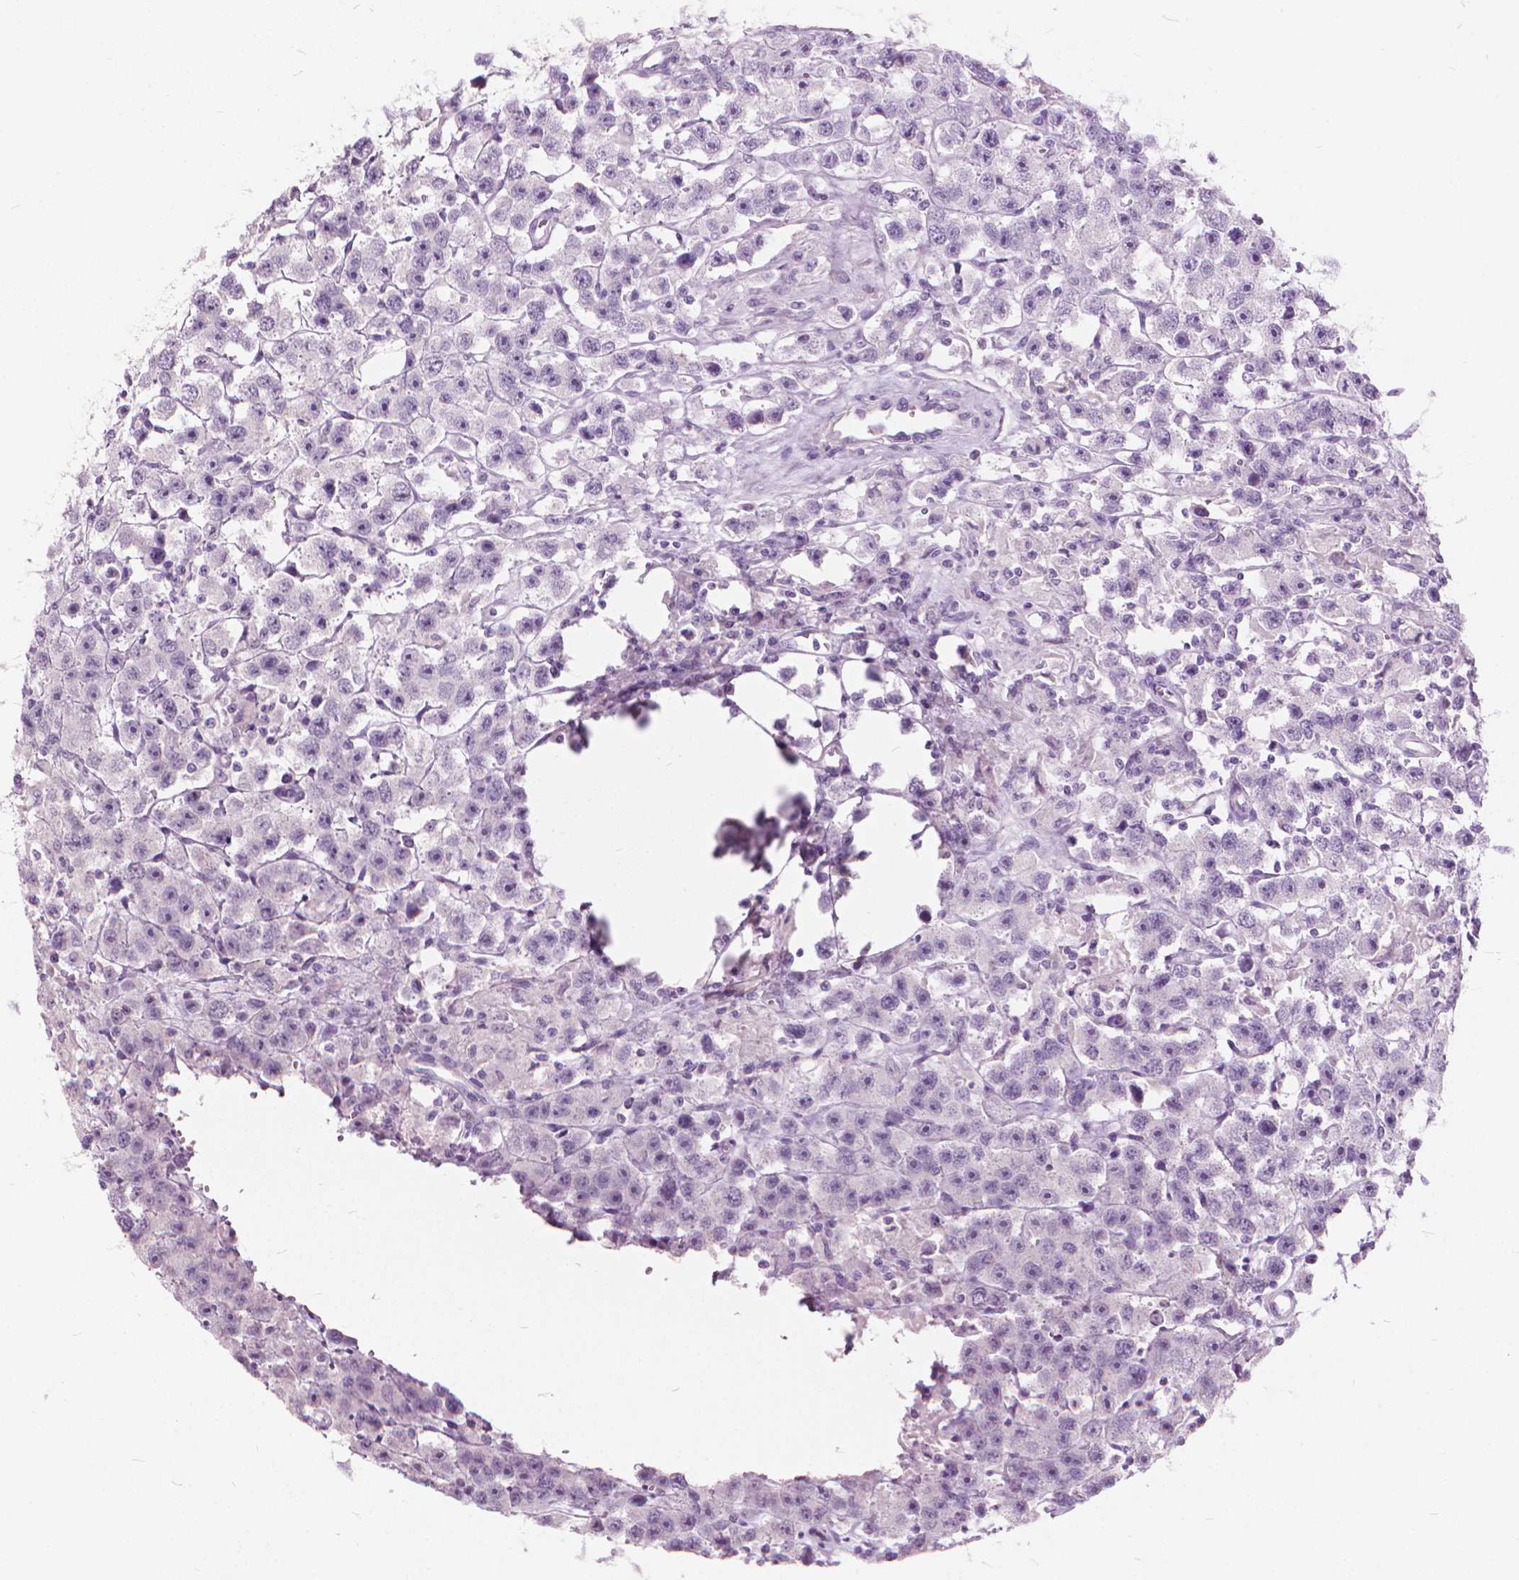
{"staining": {"intensity": "negative", "quantity": "none", "location": "none"}, "tissue": "testis cancer", "cell_type": "Tumor cells", "image_type": "cancer", "snomed": [{"axis": "morphology", "description": "Seminoma, NOS"}, {"axis": "topography", "description": "Testis"}], "caption": "Immunohistochemical staining of human testis cancer (seminoma) exhibits no significant staining in tumor cells.", "gene": "DNM1", "patient": {"sex": "male", "age": 45}}